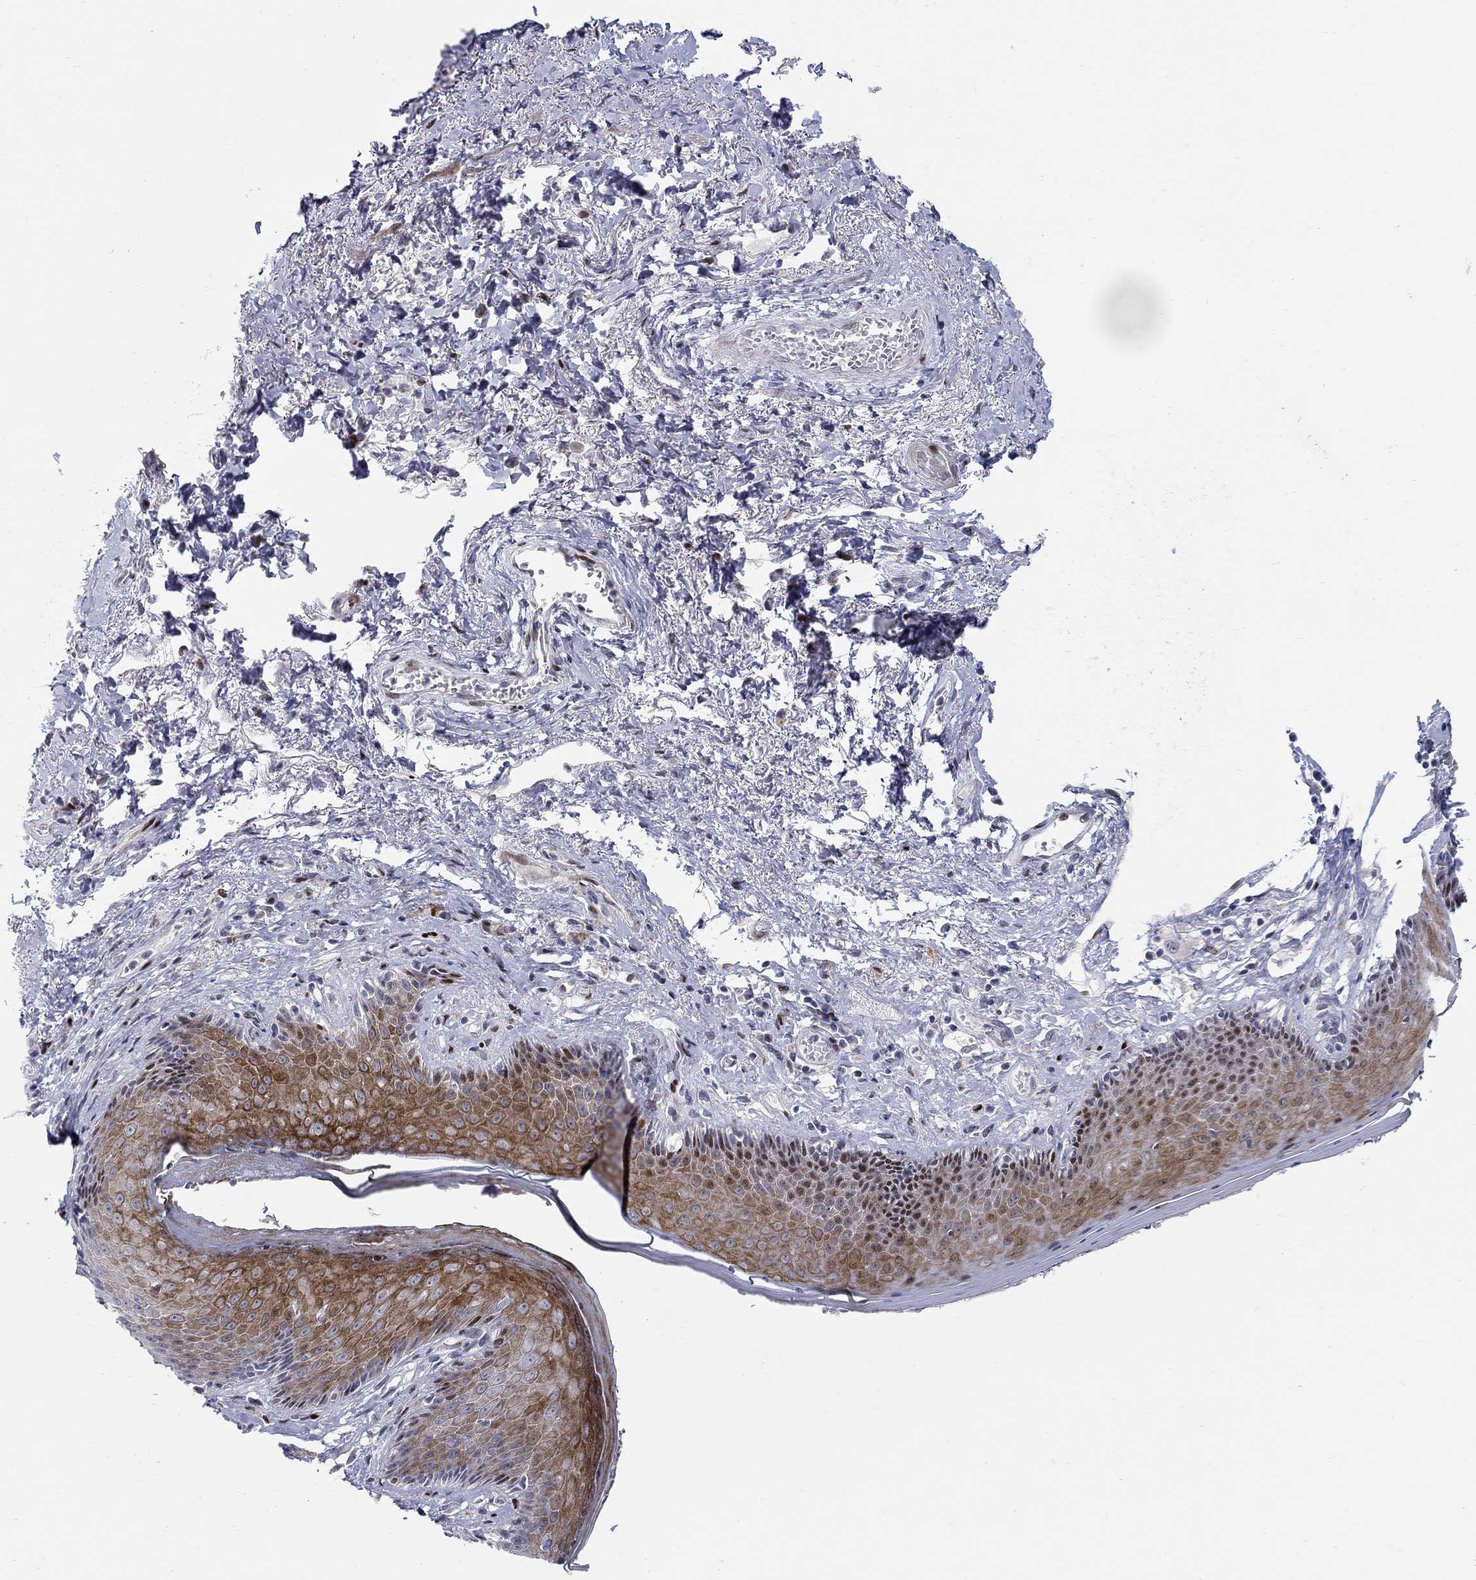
{"staining": {"intensity": "strong", "quantity": "25%-75%", "location": "cytoplasmic/membranous"}, "tissue": "skin", "cell_type": "Epidermal cells", "image_type": "normal", "snomed": [{"axis": "morphology", "description": "Normal tissue, NOS"}, {"axis": "morphology", "description": "Adenocarcinoma, NOS"}, {"axis": "topography", "description": "Rectum"}, {"axis": "topography", "description": "Anal"}], "caption": "IHC image of benign skin stained for a protein (brown), which reveals high levels of strong cytoplasmic/membranous staining in approximately 25%-75% of epidermal cells.", "gene": "RAPGEF5", "patient": {"sex": "female", "age": 68}}